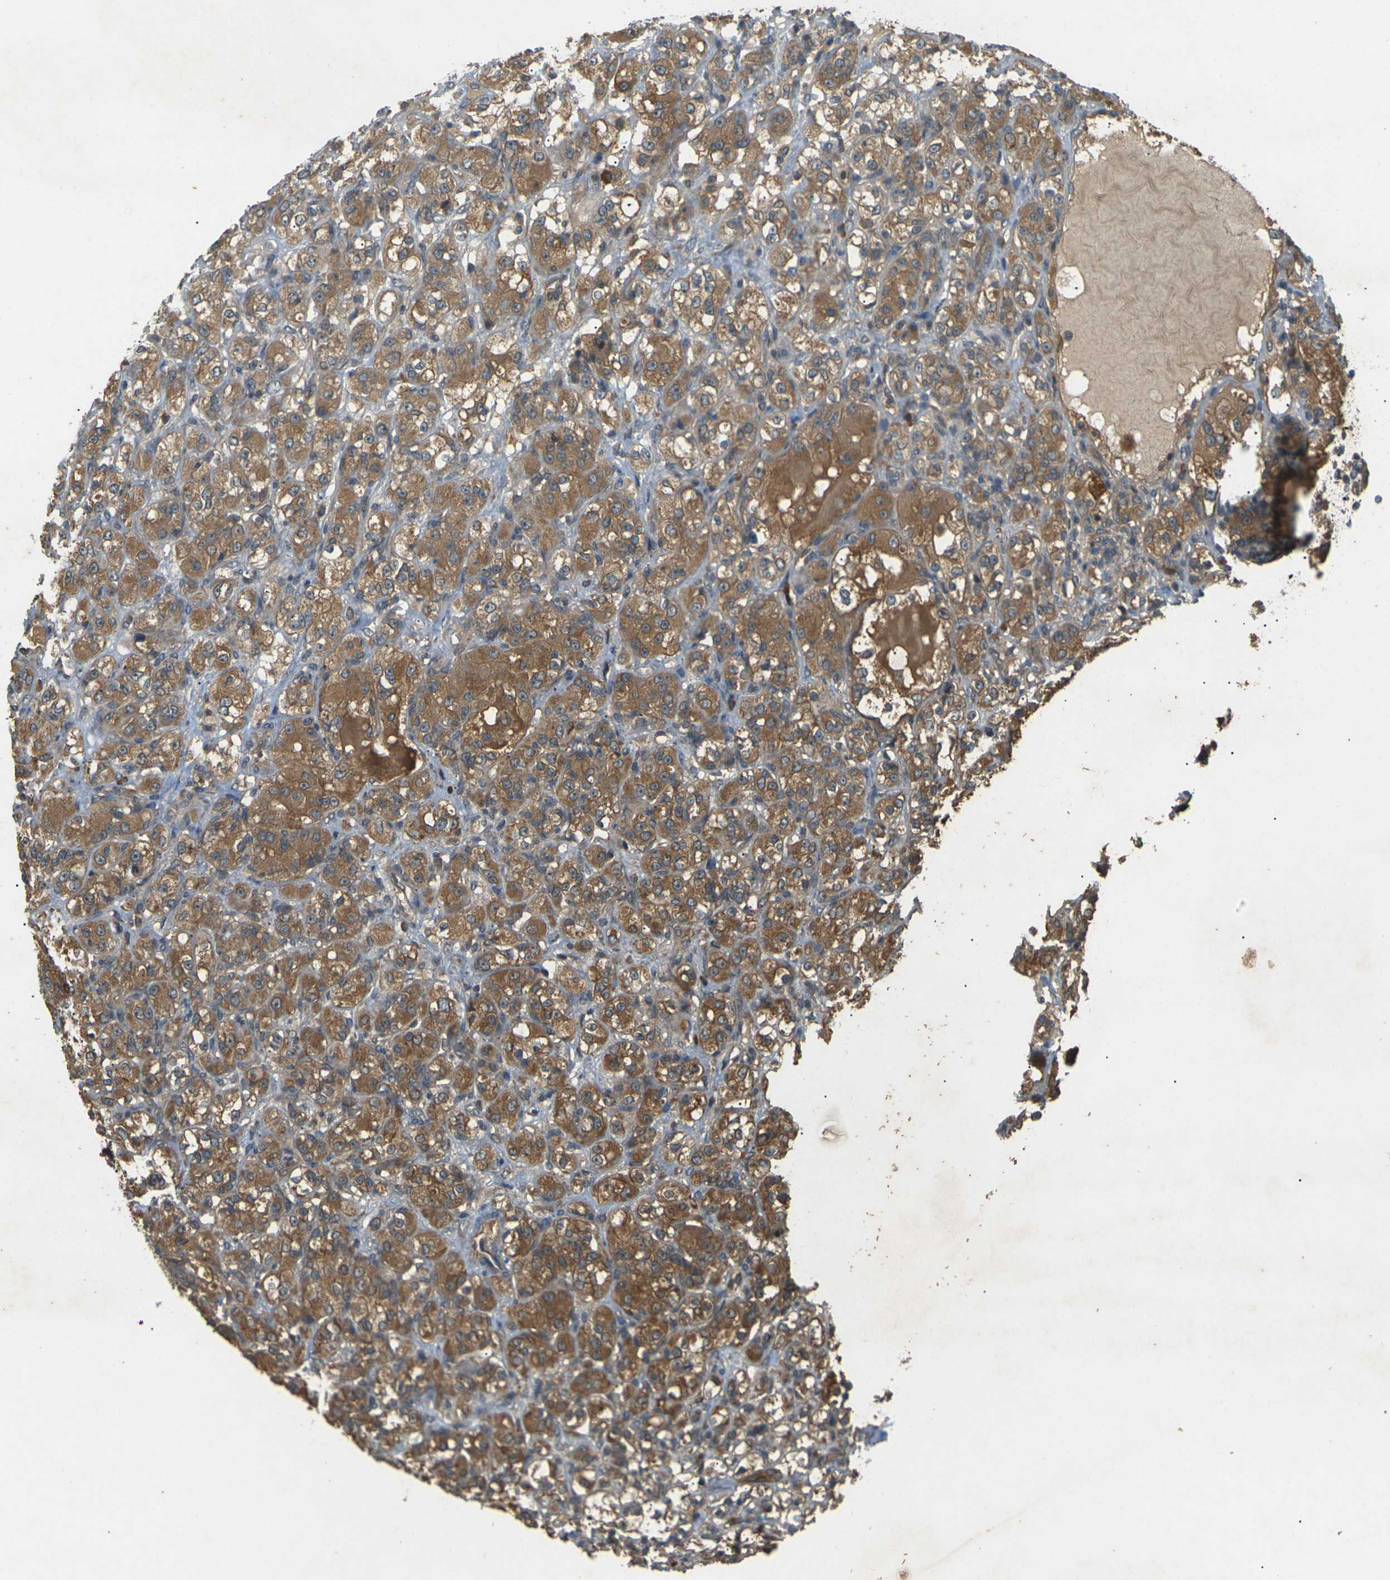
{"staining": {"intensity": "moderate", "quantity": ">75%", "location": "cytoplasmic/membranous"}, "tissue": "renal cancer", "cell_type": "Tumor cells", "image_type": "cancer", "snomed": [{"axis": "morphology", "description": "Normal tissue, NOS"}, {"axis": "morphology", "description": "Adenocarcinoma, NOS"}, {"axis": "topography", "description": "Kidney"}], "caption": "Renal adenocarcinoma stained for a protein (brown) exhibits moderate cytoplasmic/membranous positive expression in approximately >75% of tumor cells.", "gene": "TAP1", "patient": {"sex": "male", "age": 61}}